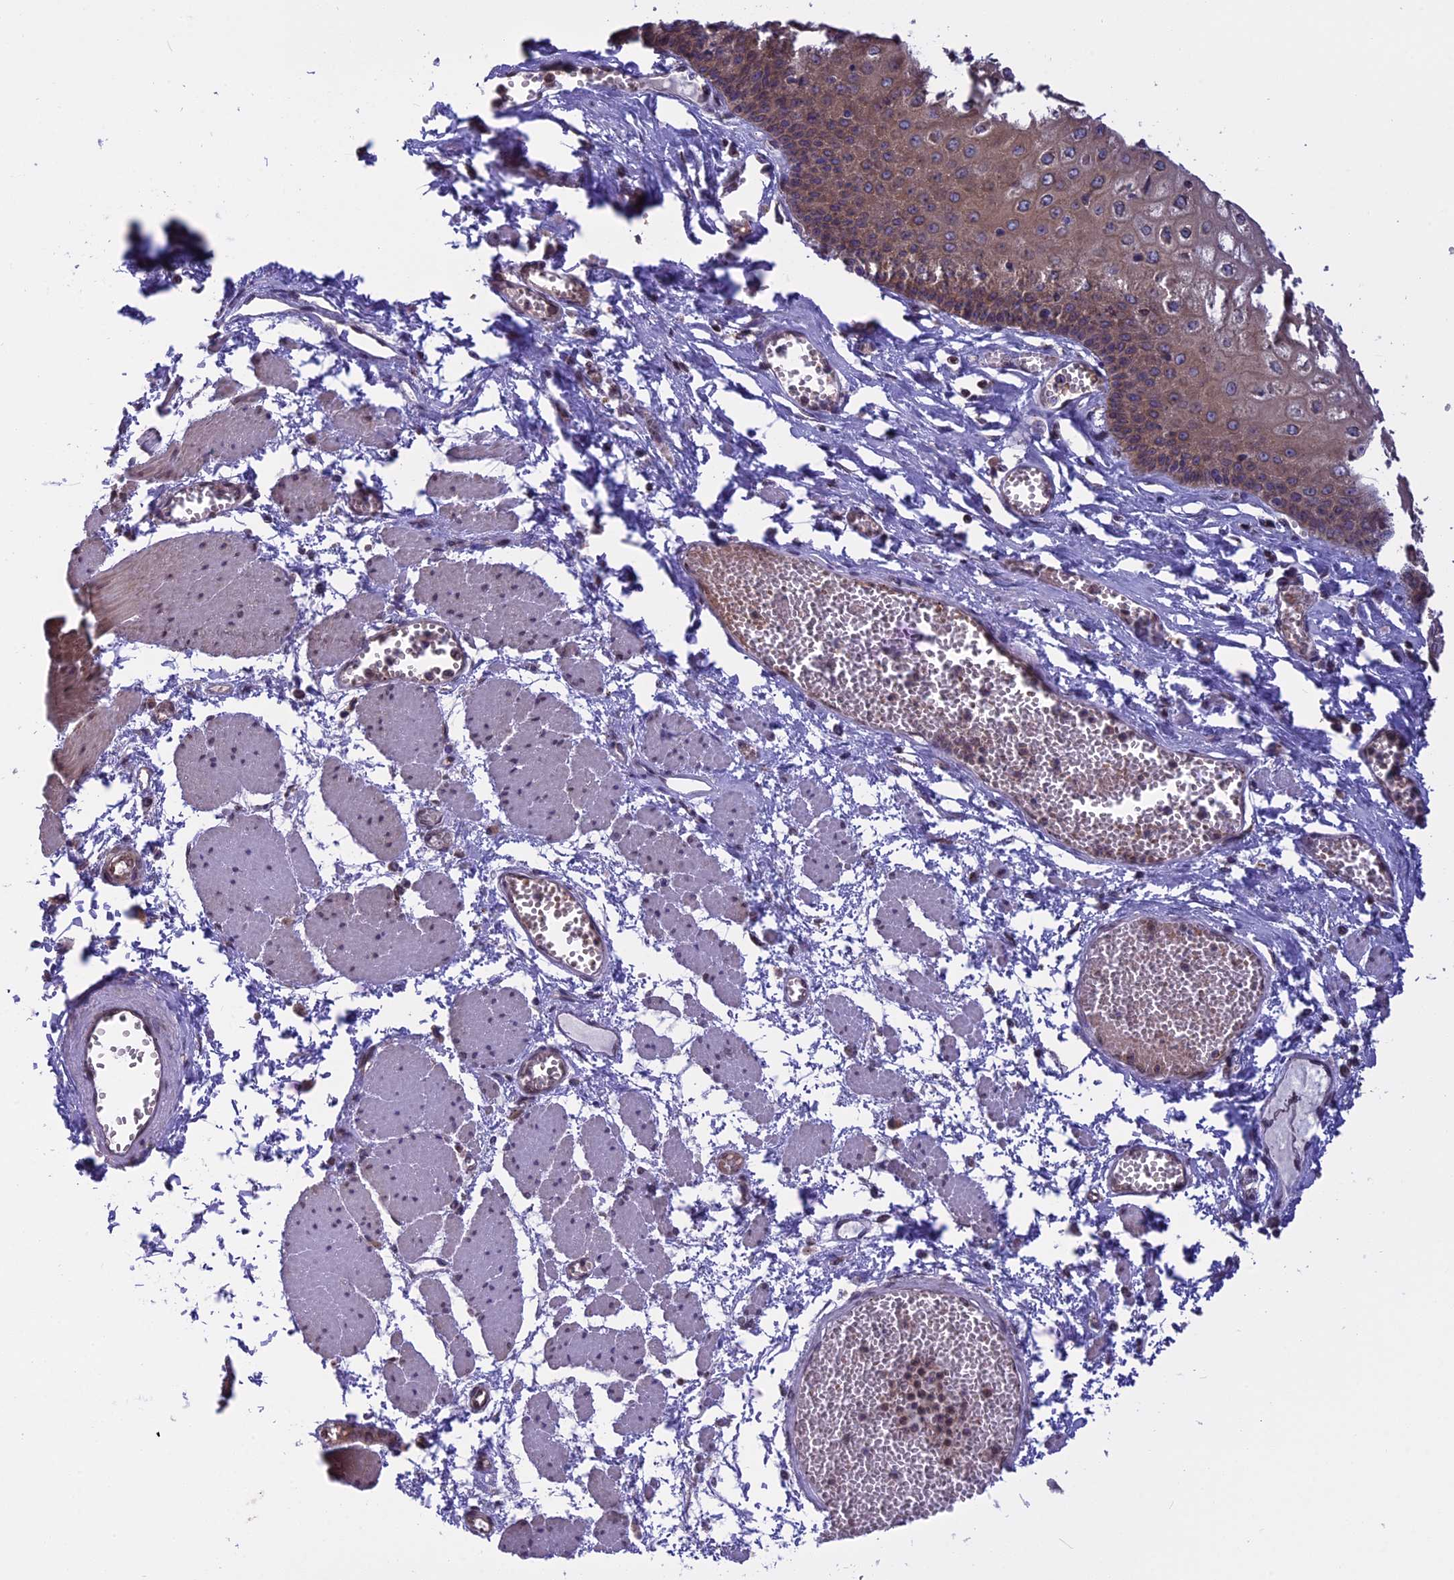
{"staining": {"intensity": "moderate", "quantity": ">75%", "location": "cytoplasmic/membranous"}, "tissue": "esophagus", "cell_type": "Squamous epithelial cells", "image_type": "normal", "snomed": [{"axis": "morphology", "description": "Normal tissue, NOS"}, {"axis": "topography", "description": "Esophagus"}], "caption": "Esophagus stained with DAB immunohistochemistry (IHC) displays medium levels of moderate cytoplasmic/membranous positivity in about >75% of squamous epithelial cells. (DAB IHC with brightfield microscopy, high magnification).", "gene": "CHMP2A", "patient": {"sex": "male", "age": 60}}